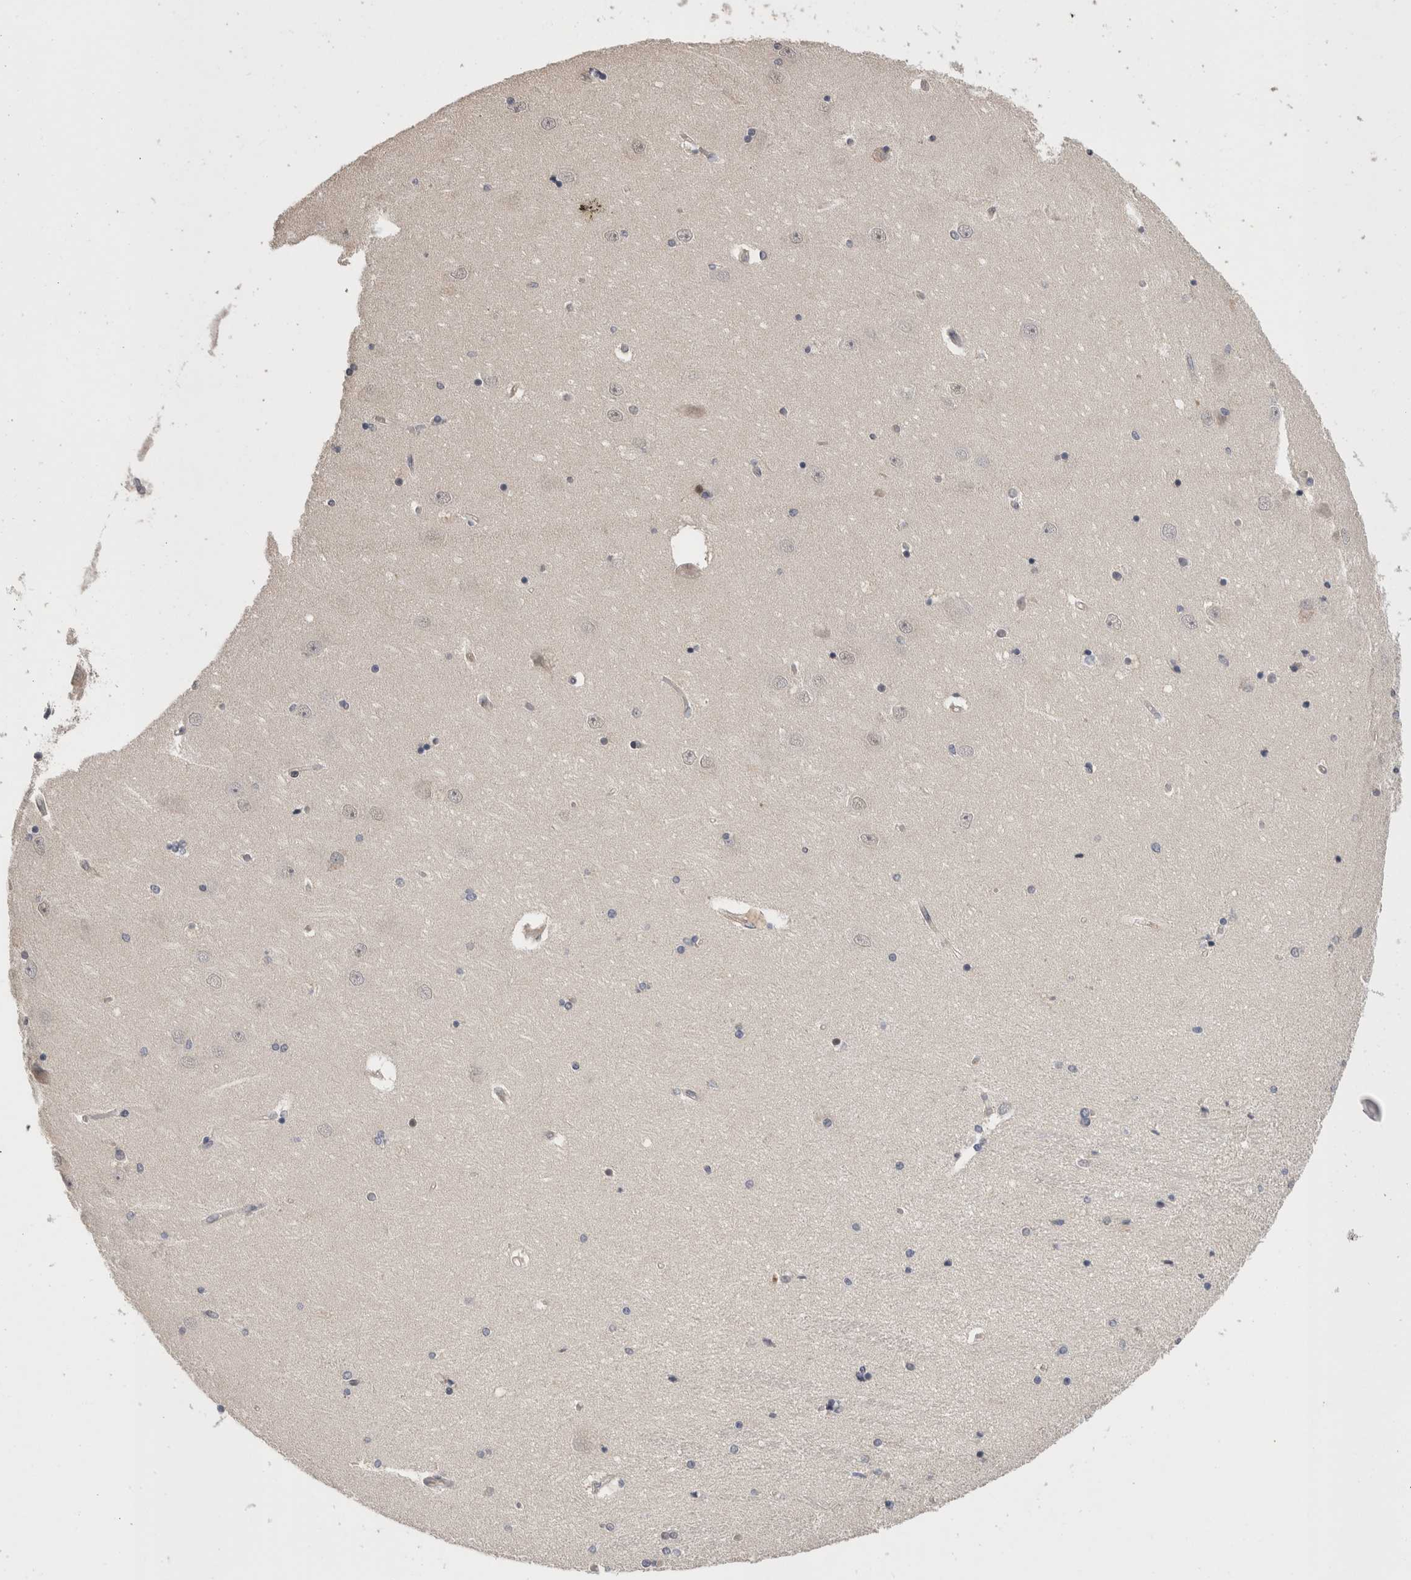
{"staining": {"intensity": "negative", "quantity": "none", "location": "none"}, "tissue": "hippocampus", "cell_type": "Glial cells", "image_type": "normal", "snomed": [{"axis": "morphology", "description": "Normal tissue, NOS"}, {"axis": "topography", "description": "Hippocampus"}], "caption": "Glial cells show no significant staining in benign hippocampus. (Stains: DAB immunohistochemistry (IHC) with hematoxylin counter stain, Microscopy: brightfield microscopy at high magnification).", "gene": "CRYBG1", "patient": {"sex": "female", "age": 54}}